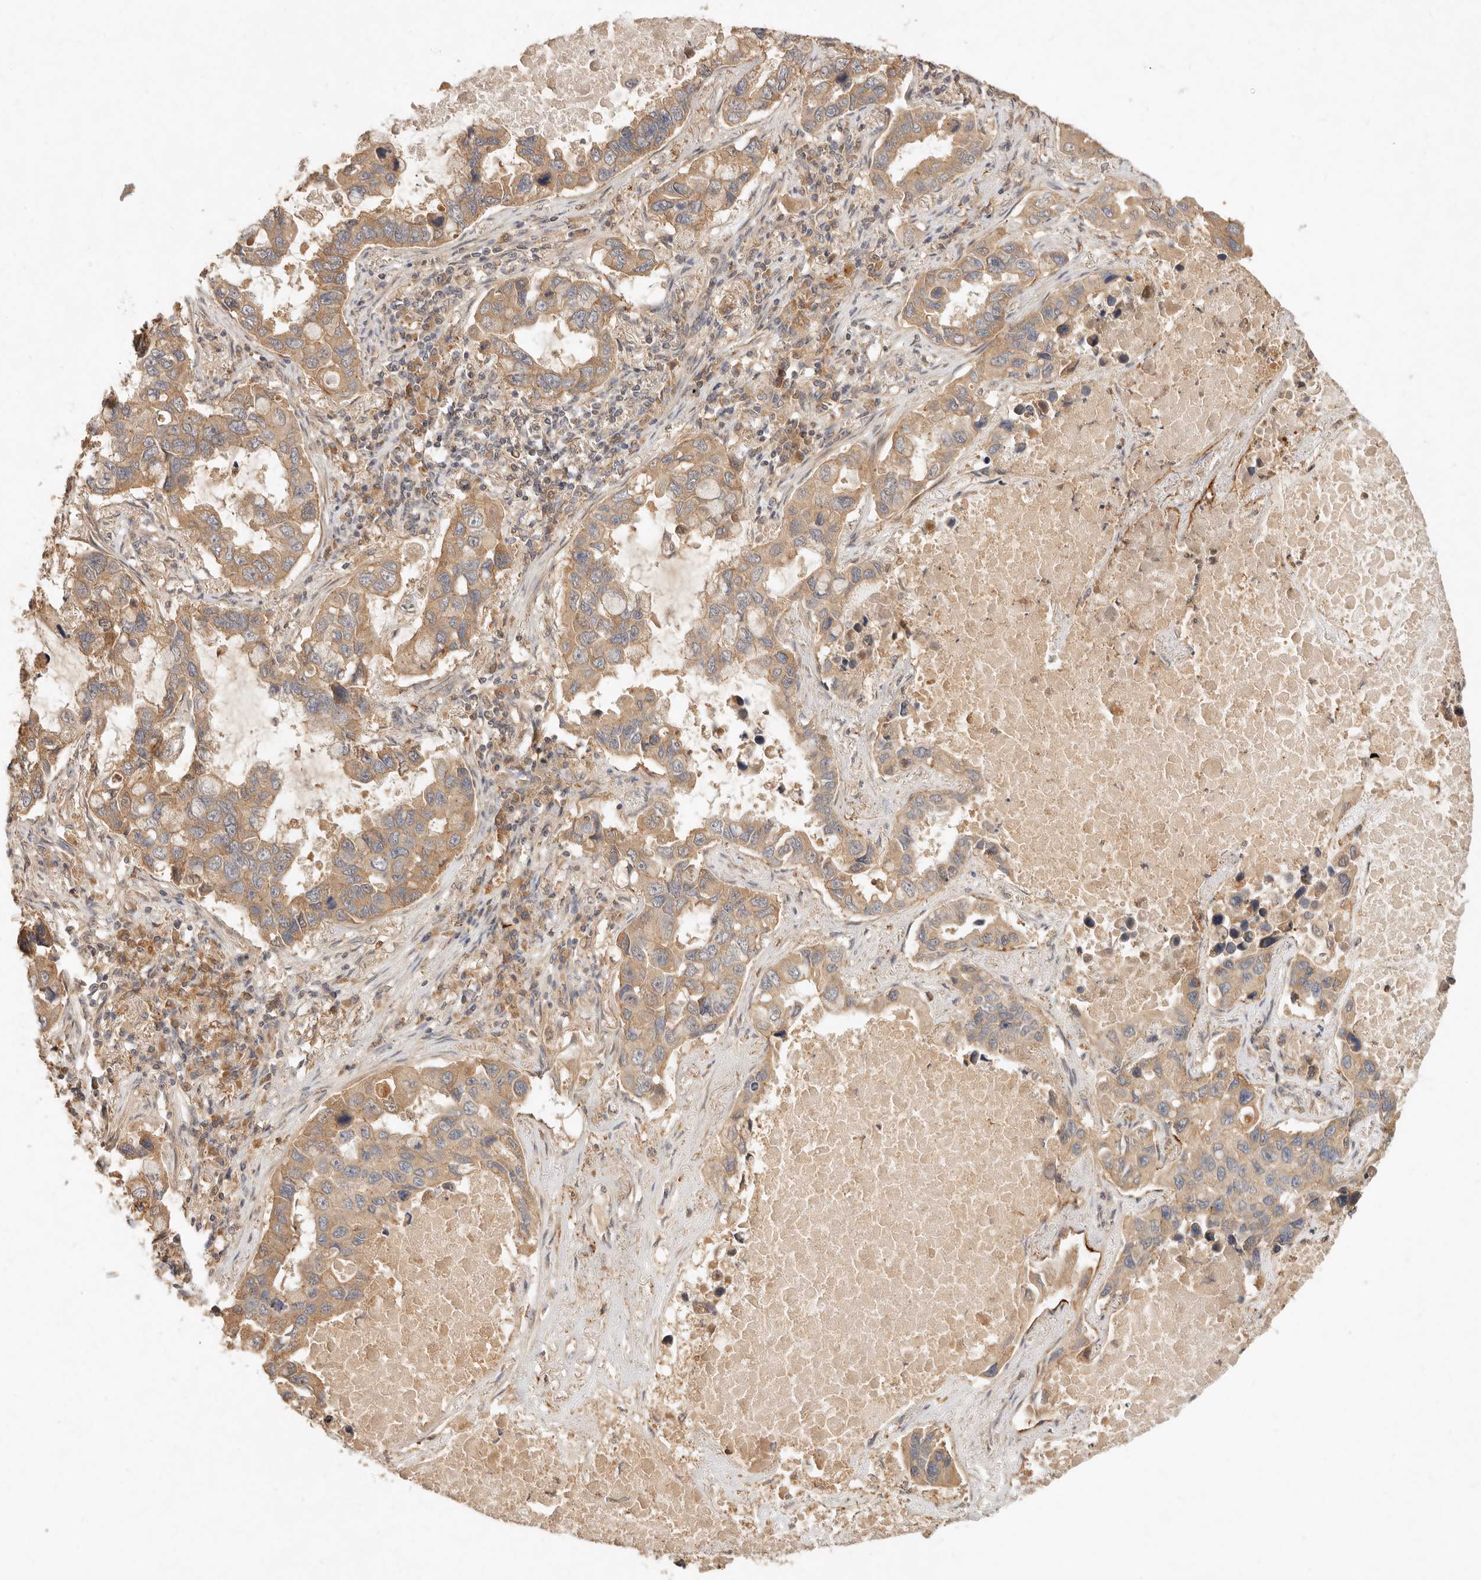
{"staining": {"intensity": "moderate", "quantity": ">75%", "location": "cytoplasmic/membranous"}, "tissue": "lung cancer", "cell_type": "Tumor cells", "image_type": "cancer", "snomed": [{"axis": "morphology", "description": "Adenocarcinoma, NOS"}, {"axis": "topography", "description": "Lung"}], "caption": "Immunohistochemistry (IHC) micrograph of neoplastic tissue: lung adenocarcinoma stained using IHC shows medium levels of moderate protein expression localized specifically in the cytoplasmic/membranous of tumor cells, appearing as a cytoplasmic/membranous brown color.", "gene": "FREM2", "patient": {"sex": "male", "age": 64}}